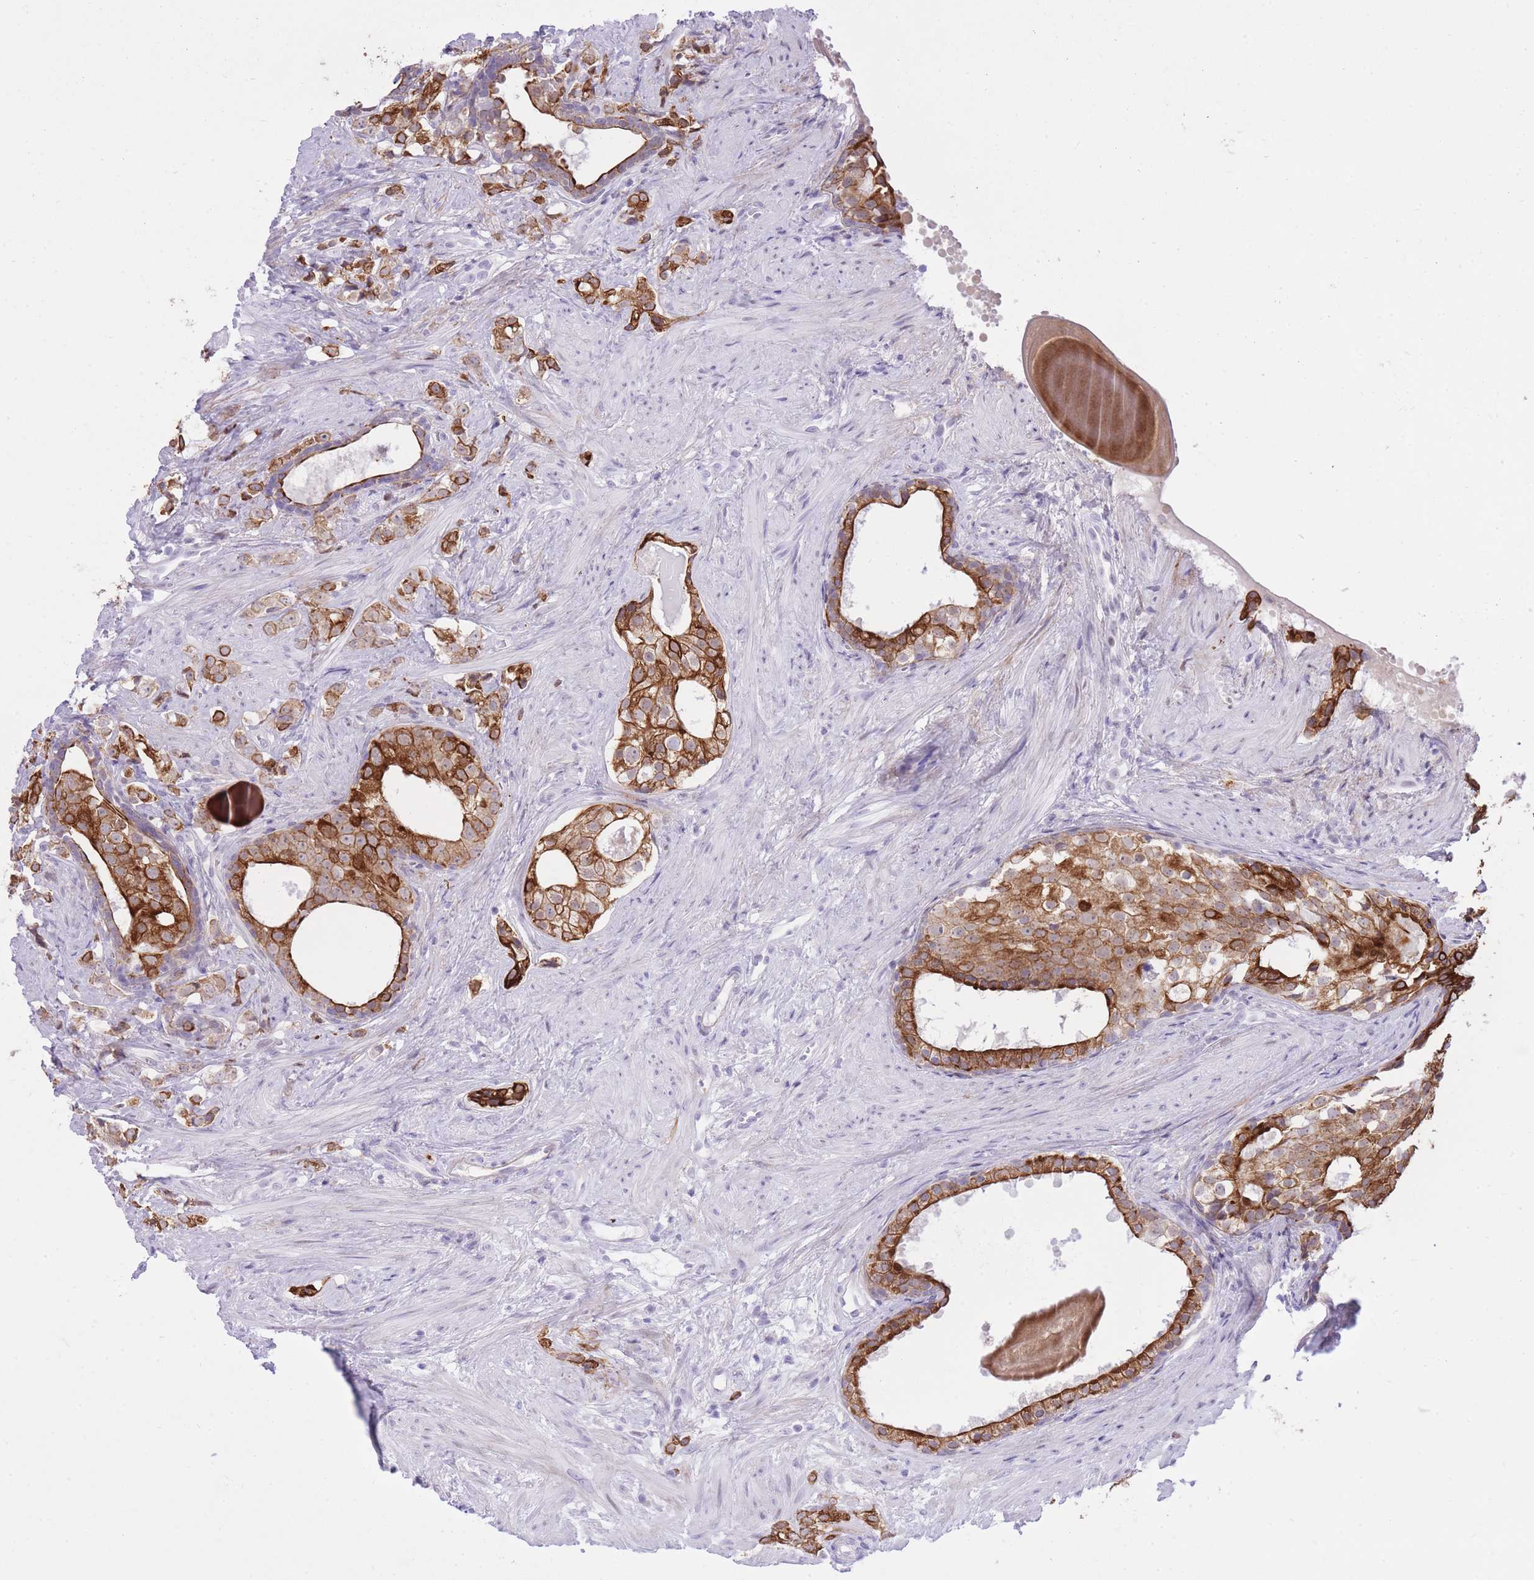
{"staining": {"intensity": "strong", "quantity": "25%-75%", "location": "cytoplasmic/membranous"}, "tissue": "prostate cancer", "cell_type": "Tumor cells", "image_type": "cancer", "snomed": [{"axis": "morphology", "description": "Adenocarcinoma, High grade"}, {"axis": "topography", "description": "Prostate"}], "caption": "Human prostate high-grade adenocarcinoma stained with a brown dye reveals strong cytoplasmic/membranous positive expression in approximately 25%-75% of tumor cells.", "gene": "MEIS3", "patient": {"sex": "male", "age": 49}}